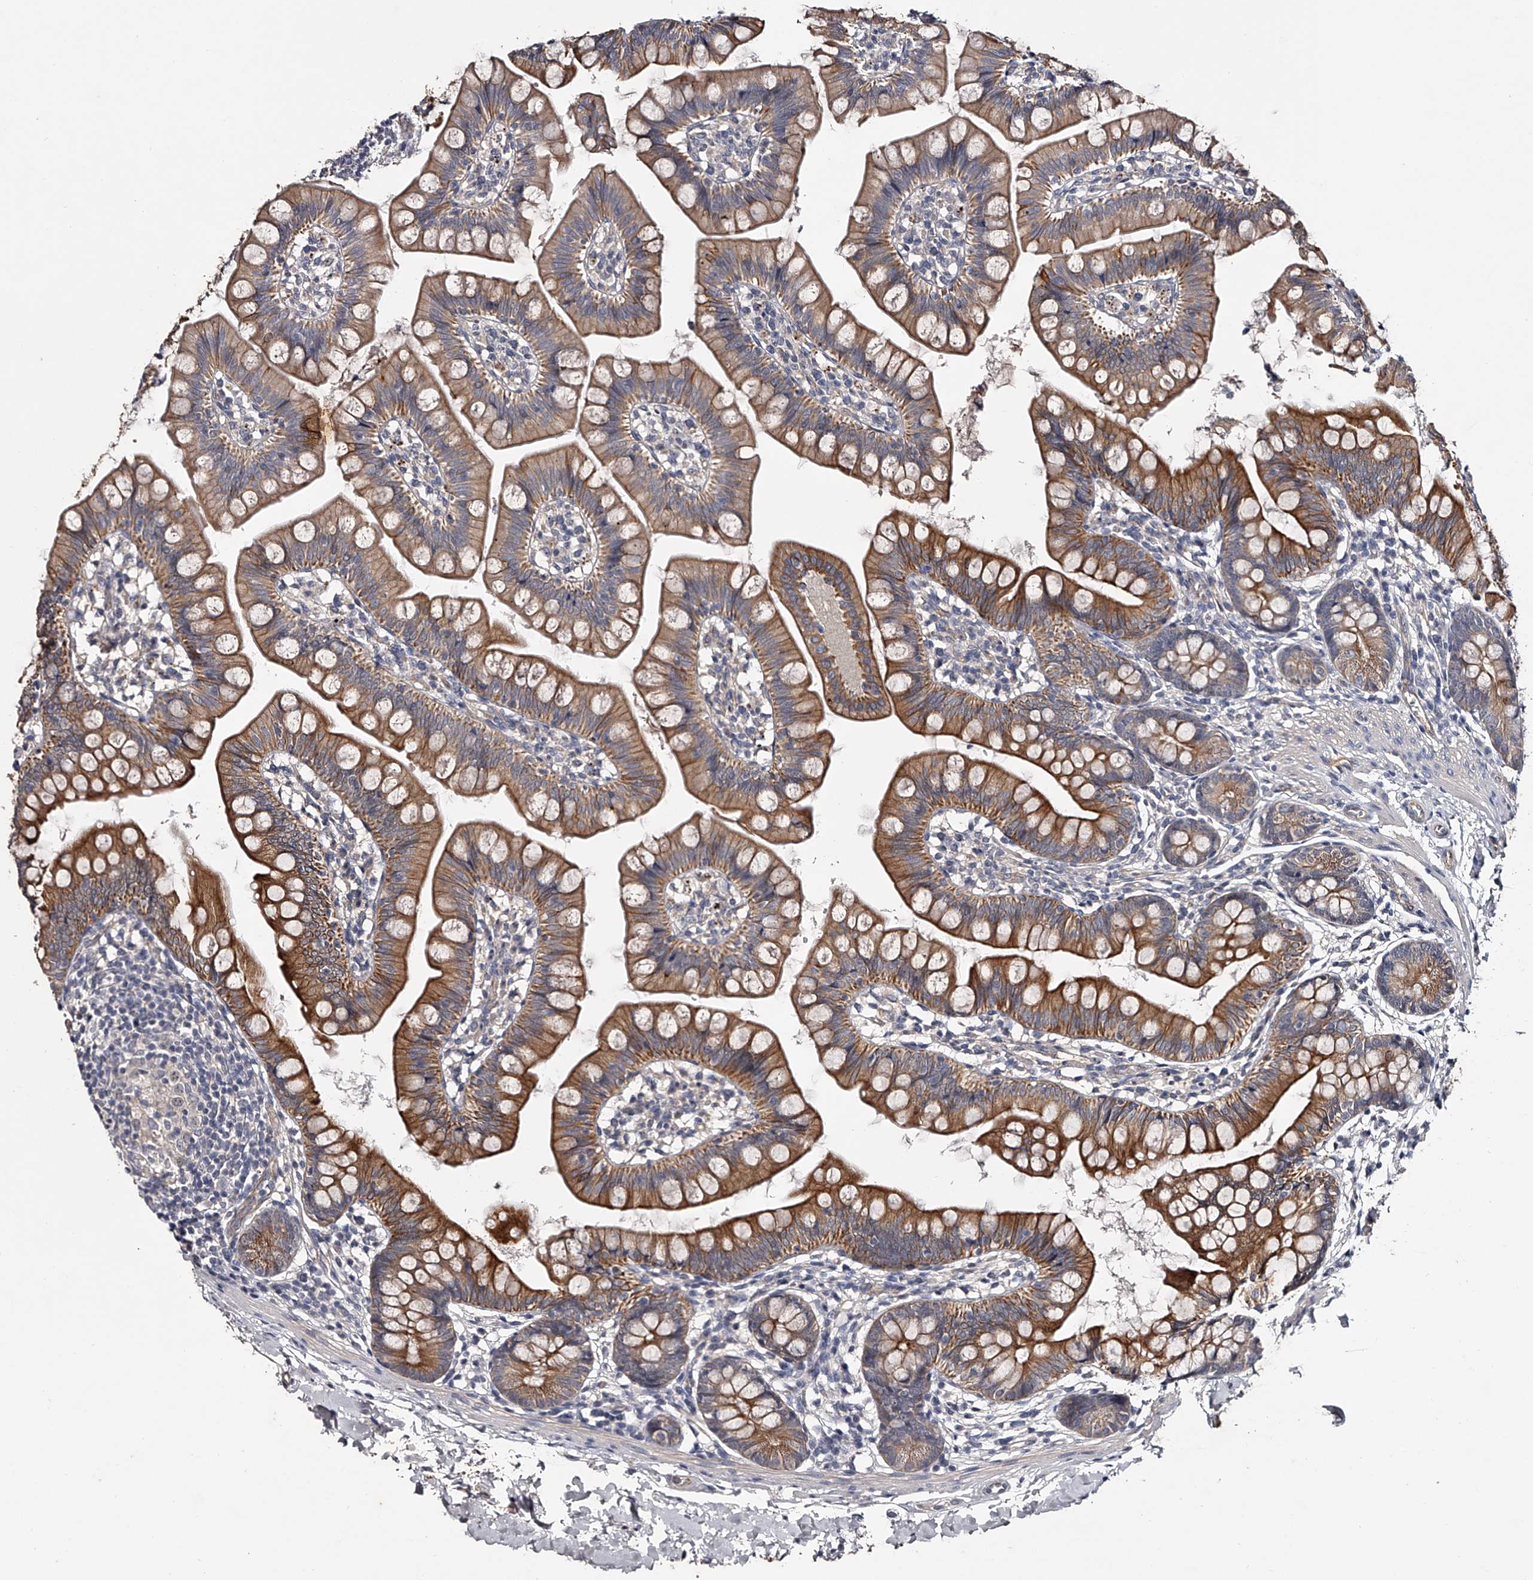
{"staining": {"intensity": "moderate", "quantity": ">75%", "location": "cytoplasmic/membranous"}, "tissue": "small intestine", "cell_type": "Glandular cells", "image_type": "normal", "snomed": [{"axis": "morphology", "description": "Normal tissue, NOS"}, {"axis": "topography", "description": "Small intestine"}], "caption": "Small intestine stained for a protein demonstrates moderate cytoplasmic/membranous positivity in glandular cells. (DAB (3,3'-diaminobenzidine) = brown stain, brightfield microscopy at high magnification).", "gene": "MDN1", "patient": {"sex": "male", "age": 7}}